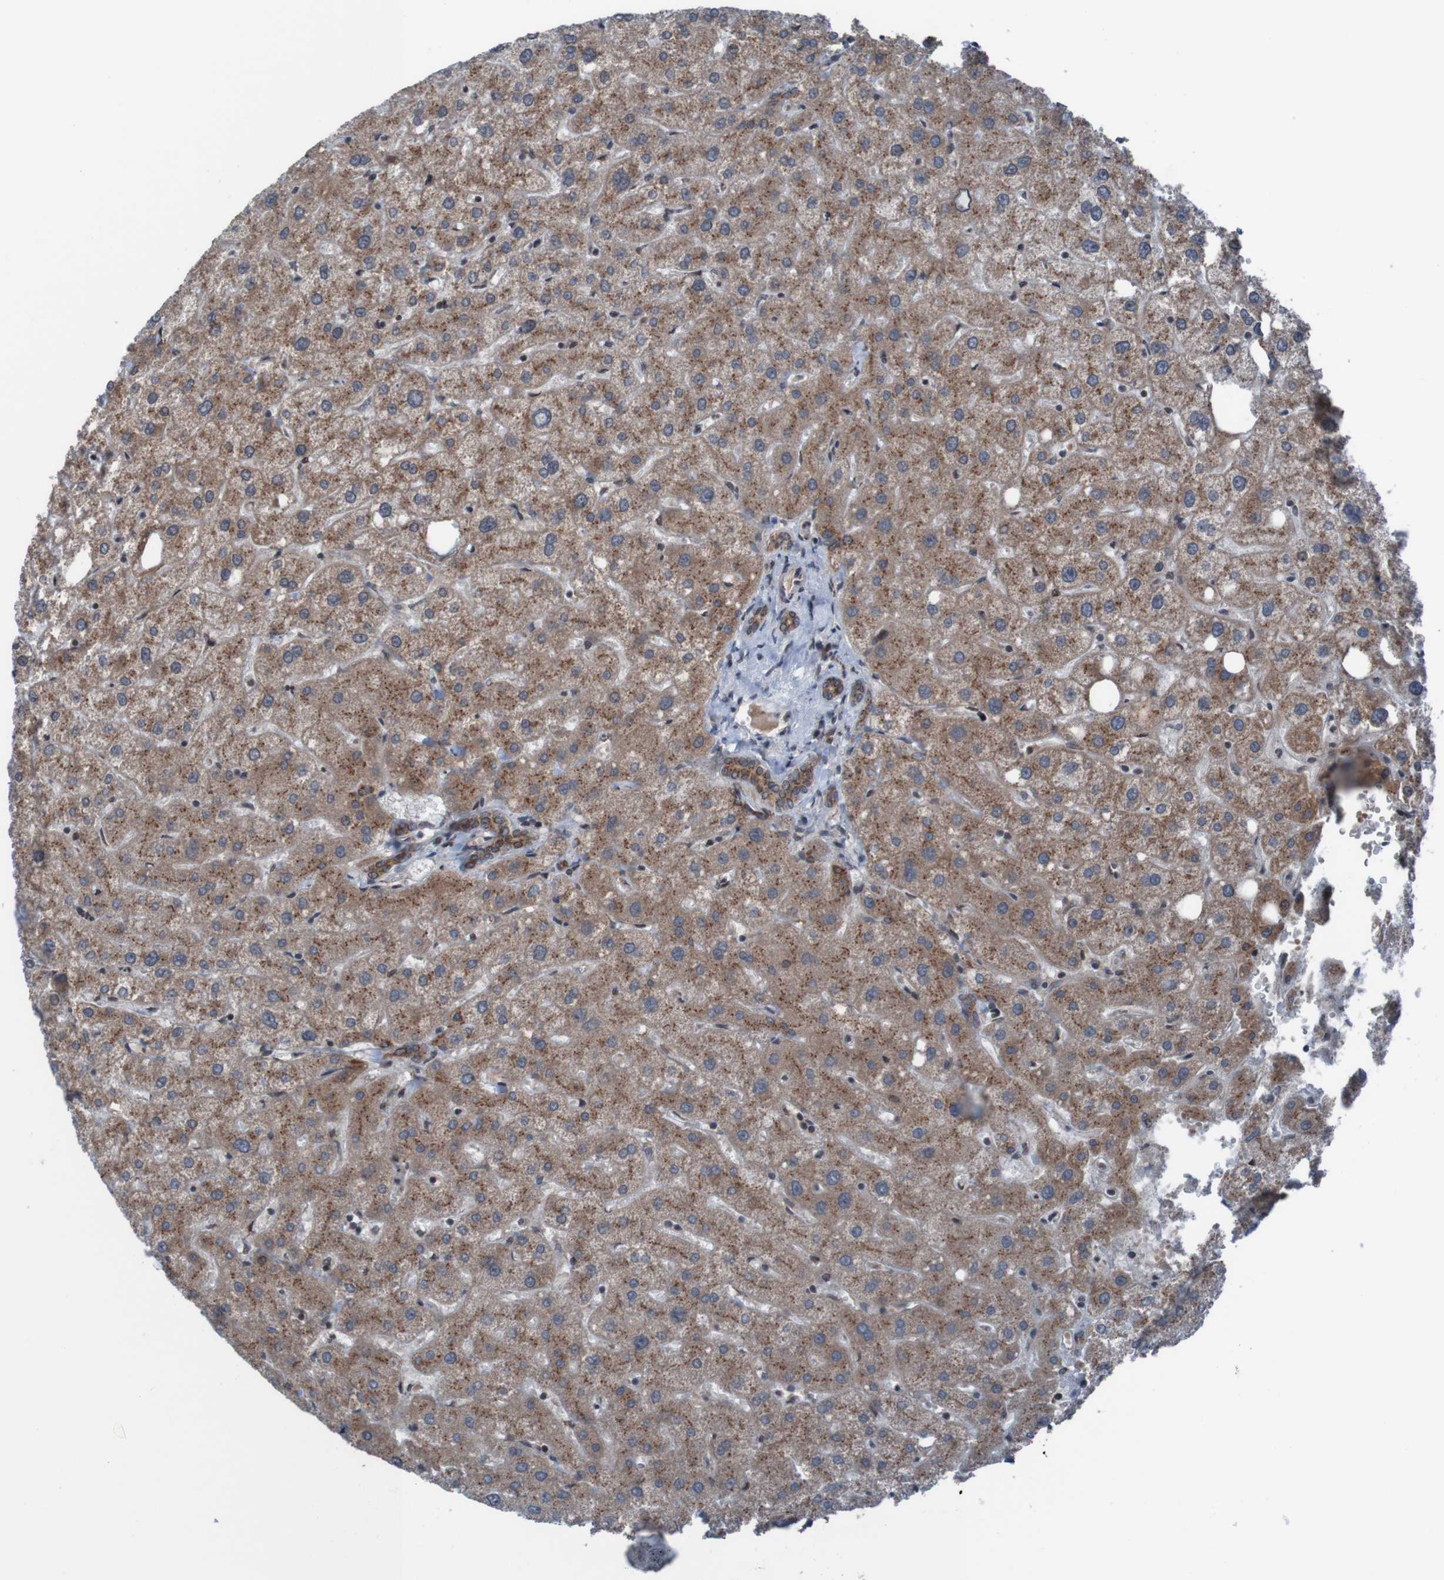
{"staining": {"intensity": "moderate", "quantity": ">75%", "location": "cytoplasmic/membranous"}, "tissue": "liver", "cell_type": "Cholangiocytes", "image_type": "normal", "snomed": [{"axis": "morphology", "description": "Normal tissue, NOS"}, {"axis": "topography", "description": "Liver"}], "caption": "Immunohistochemical staining of benign liver displays medium levels of moderate cytoplasmic/membranous expression in approximately >75% of cholangiocytes.", "gene": "UNG", "patient": {"sex": "male", "age": 73}}